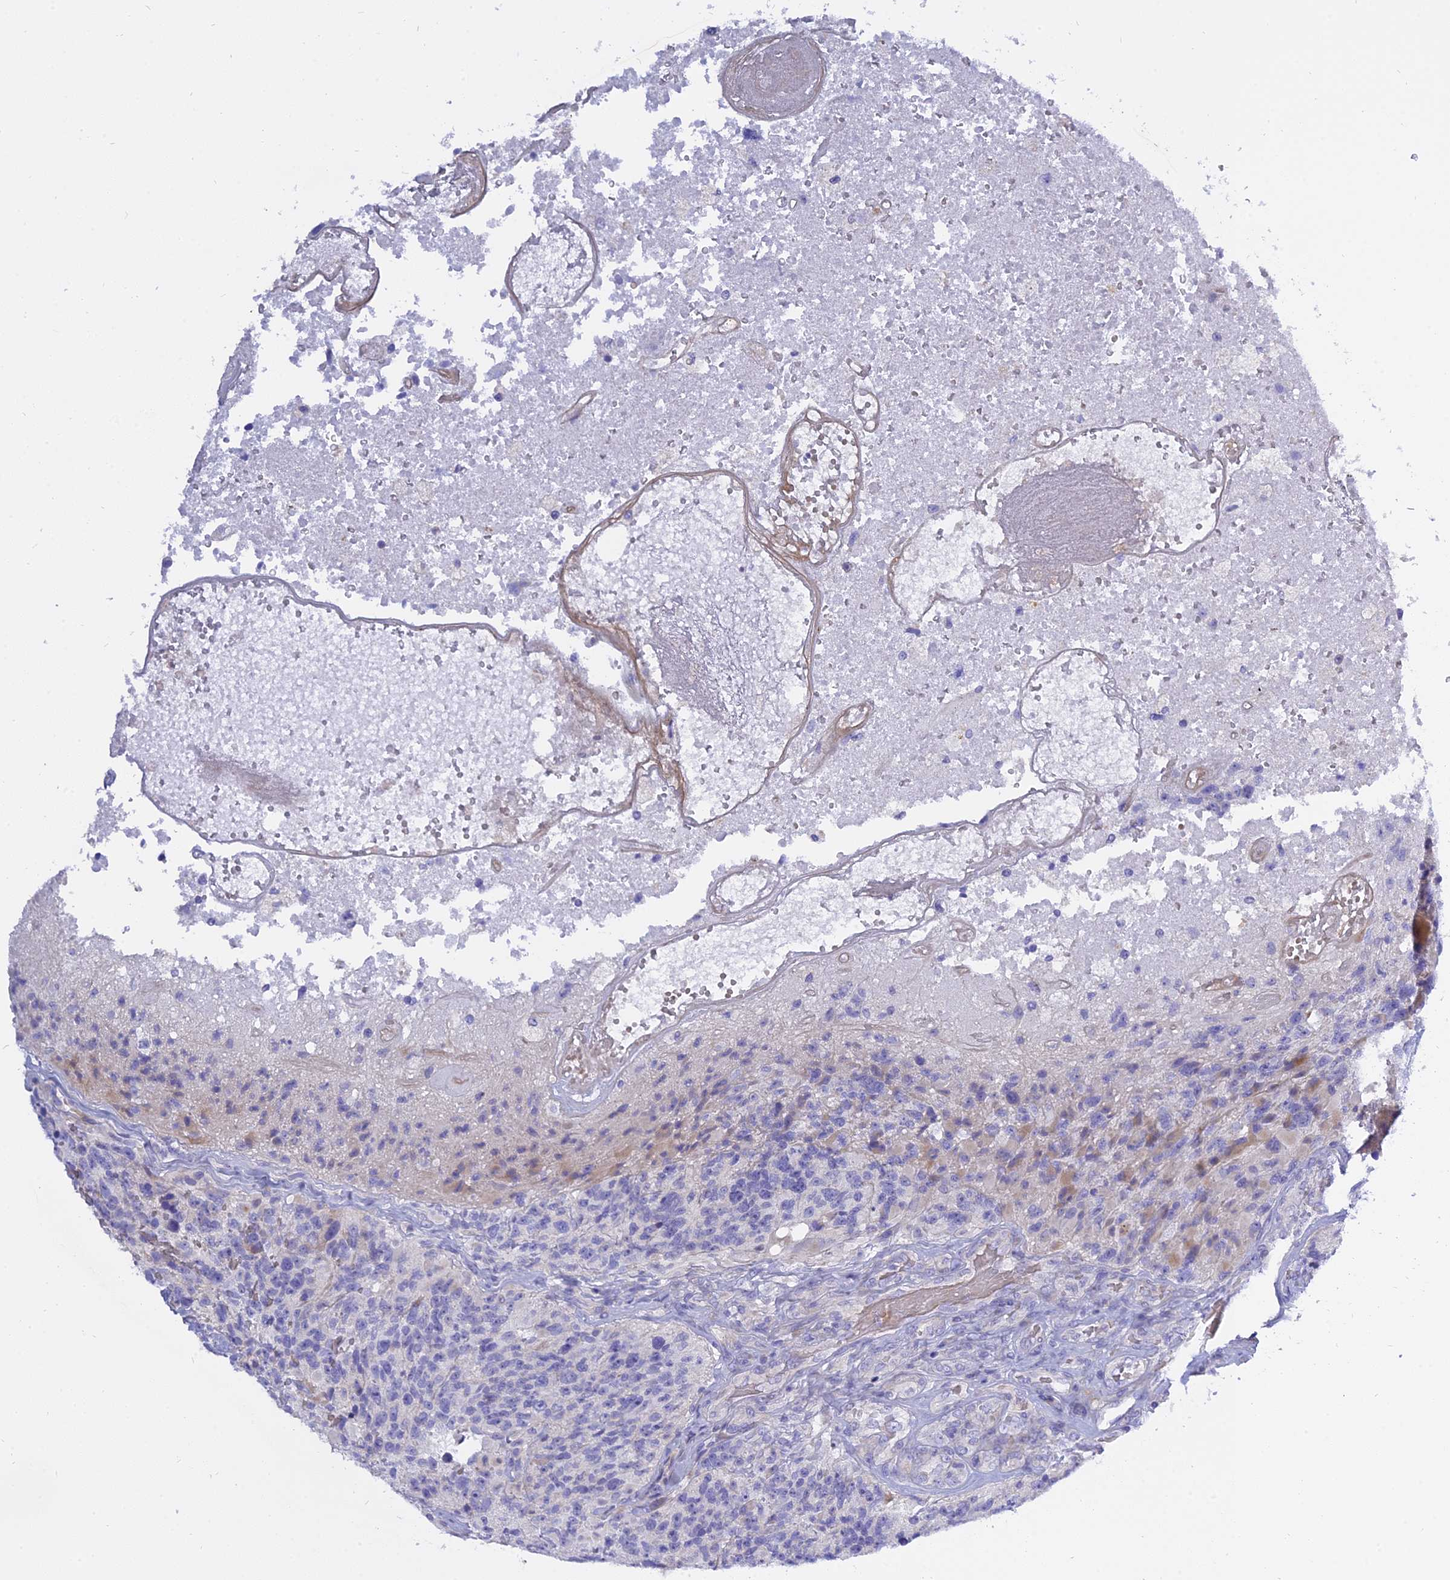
{"staining": {"intensity": "negative", "quantity": "none", "location": "none"}, "tissue": "glioma", "cell_type": "Tumor cells", "image_type": "cancer", "snomed": [{"axis": "morphology", "description": "Glioma, malignant, High grade"}, {"axis": "topography", "description": "Brain"}], "caption": "Immunohistochemistry (IHC) histopathology image of human malignant high-grade glioma stained for a protein (brown), which exhibits no expression in tumor cells. Brightfield microscopy of immunohistochemistry (IHC) stained with DAB (3,3'-diaminobenzidine) (brown) and hematoxylin (blue), captured at high magnification.", "gene": "MBD3L1", "patient": {"sex": "male", "age": 76}}